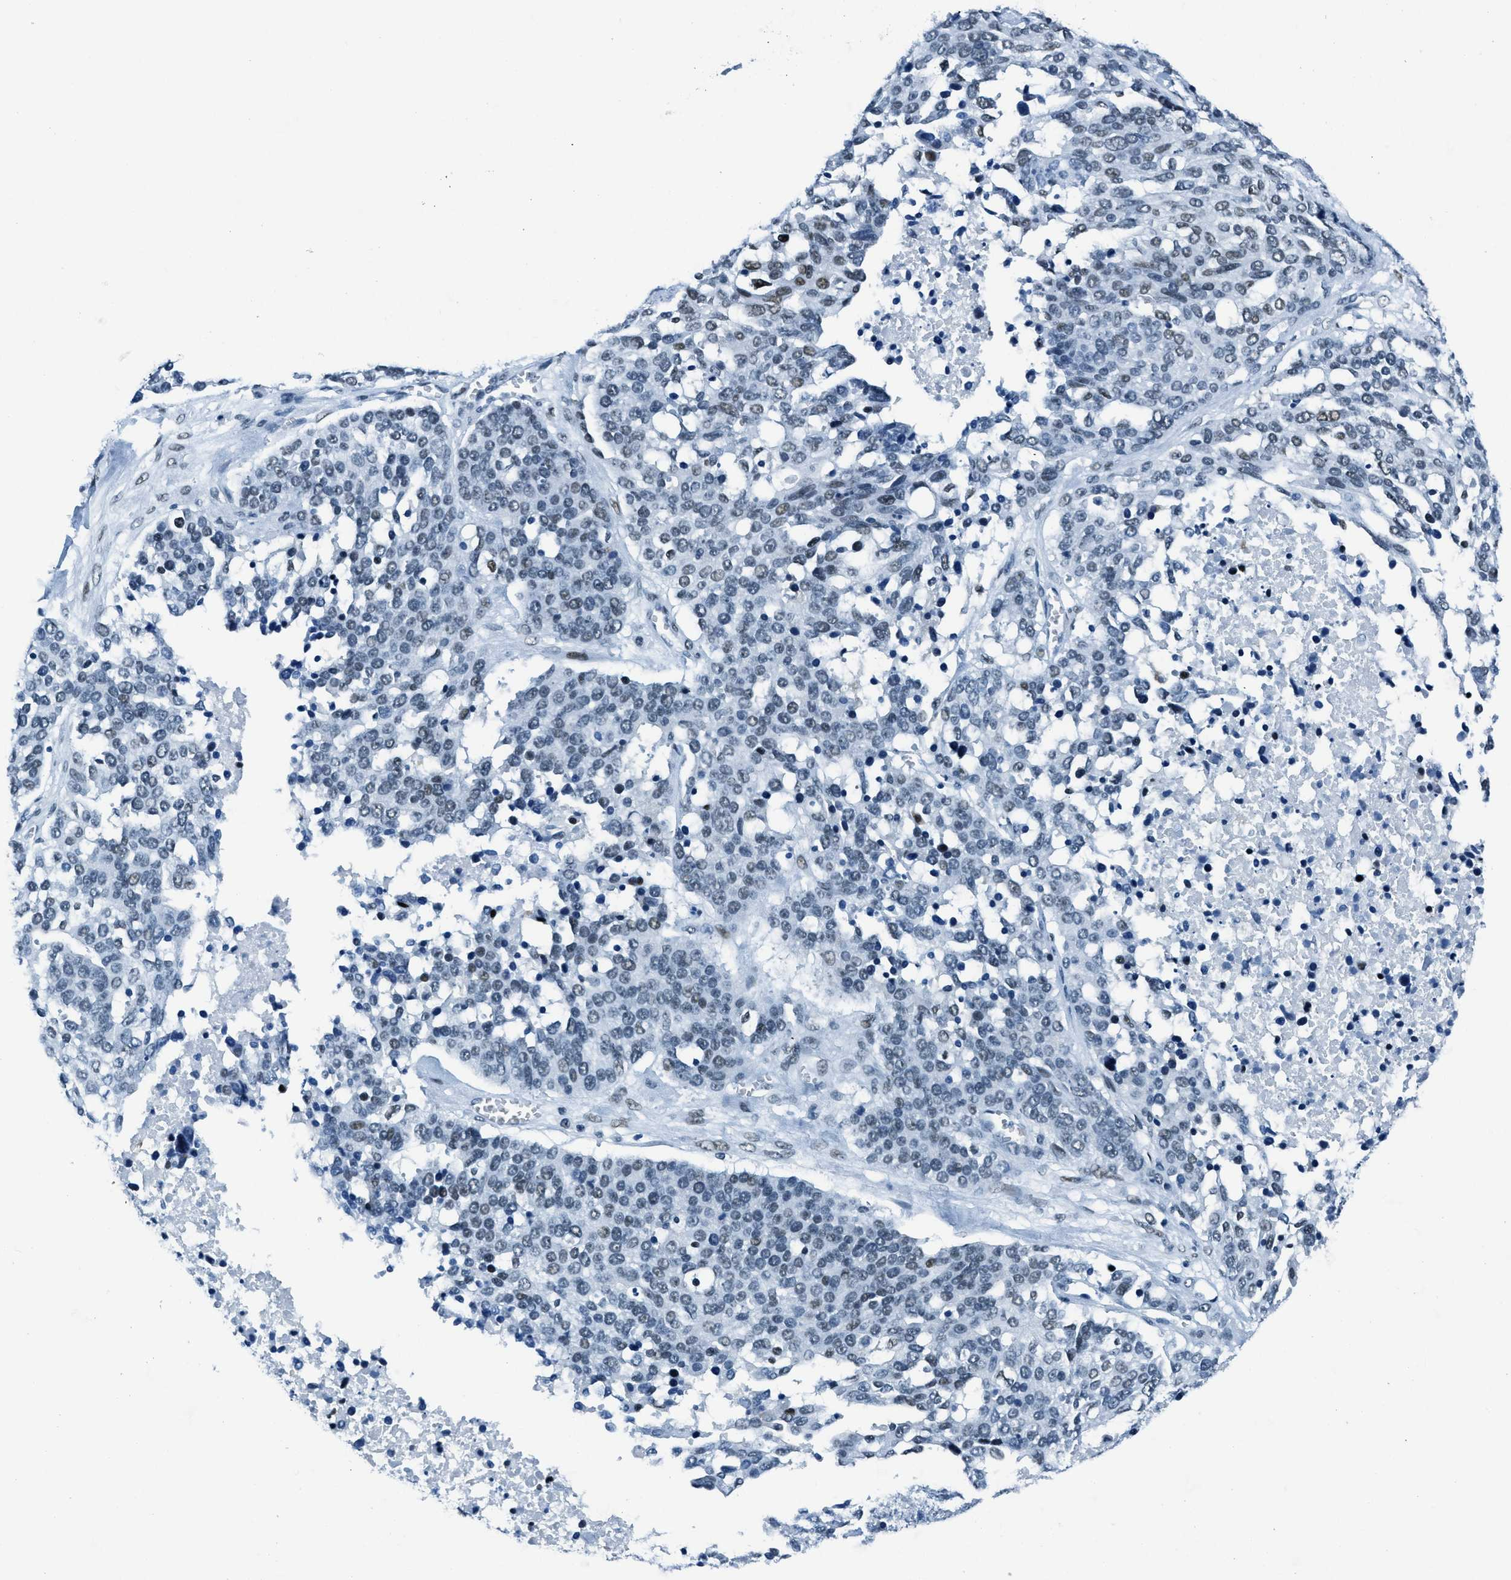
{"staining": {"intensity": "moderate", "quantity": "<25%", "location": "nuclear"}, "tissue": "ovarian cancer", "cell_type": "Tumor cells", "image_type": "cancer", "snomed": [{"axis": "morphology", "description": "Cystadenocarcinoma, serous, NOS"}, {"axis": "topography", "description": "Ovary"}], "caption": "Serous cystadenocarcinoma (ovarian) stained for a protein shows moderate nuclear positivity in tumor cells.", "gene": "PLA2G2A", "patient": {"sex": "female", "age": 44}}